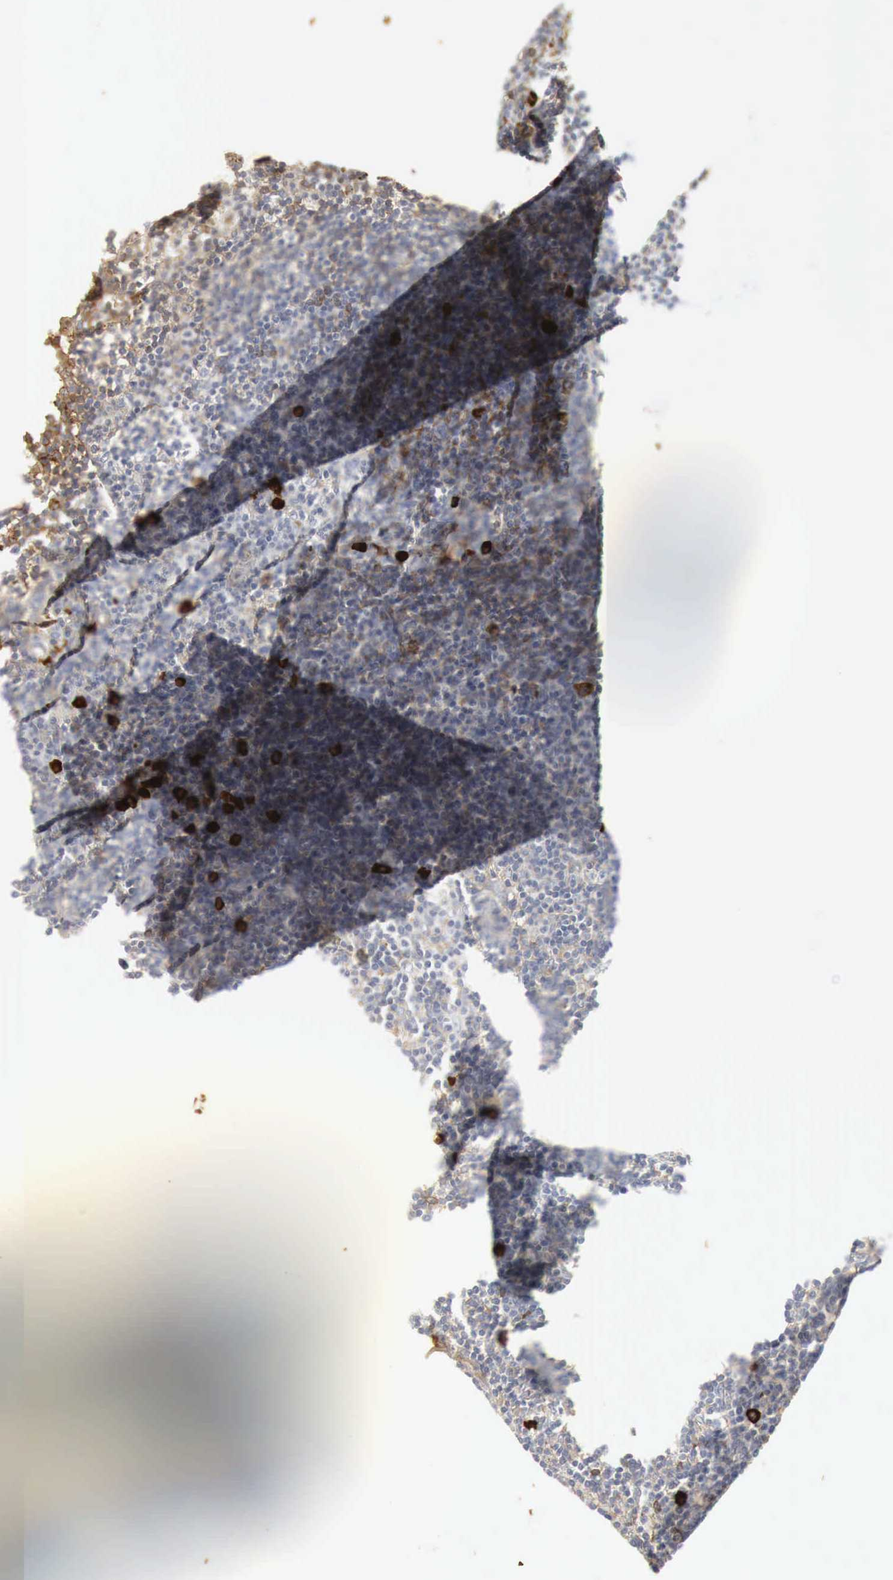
{"staining": {"intensity": "moderate", "quantity": "25%-75%", "location": "cytoplasmic/membranous"}, "tissue": "lymph node", "cell_type": "Germinal center cells", "image_type": "normal", "snomed": [{"axis": "morphology", "description": "Normal tissue, NOS"}, {"axis": "topography", "description": "Lymph node"}], "caption": "This micrograph exhibits unremarkable lymph node stained with IHC to label a protein in brown. The cytoplasmic/membranous of germinal center cells show moderate positivity for the protein. Nuclei are counter-stained blue.", "gene": "IGLC3", "patient": {"sex": "female", "age": 53}}